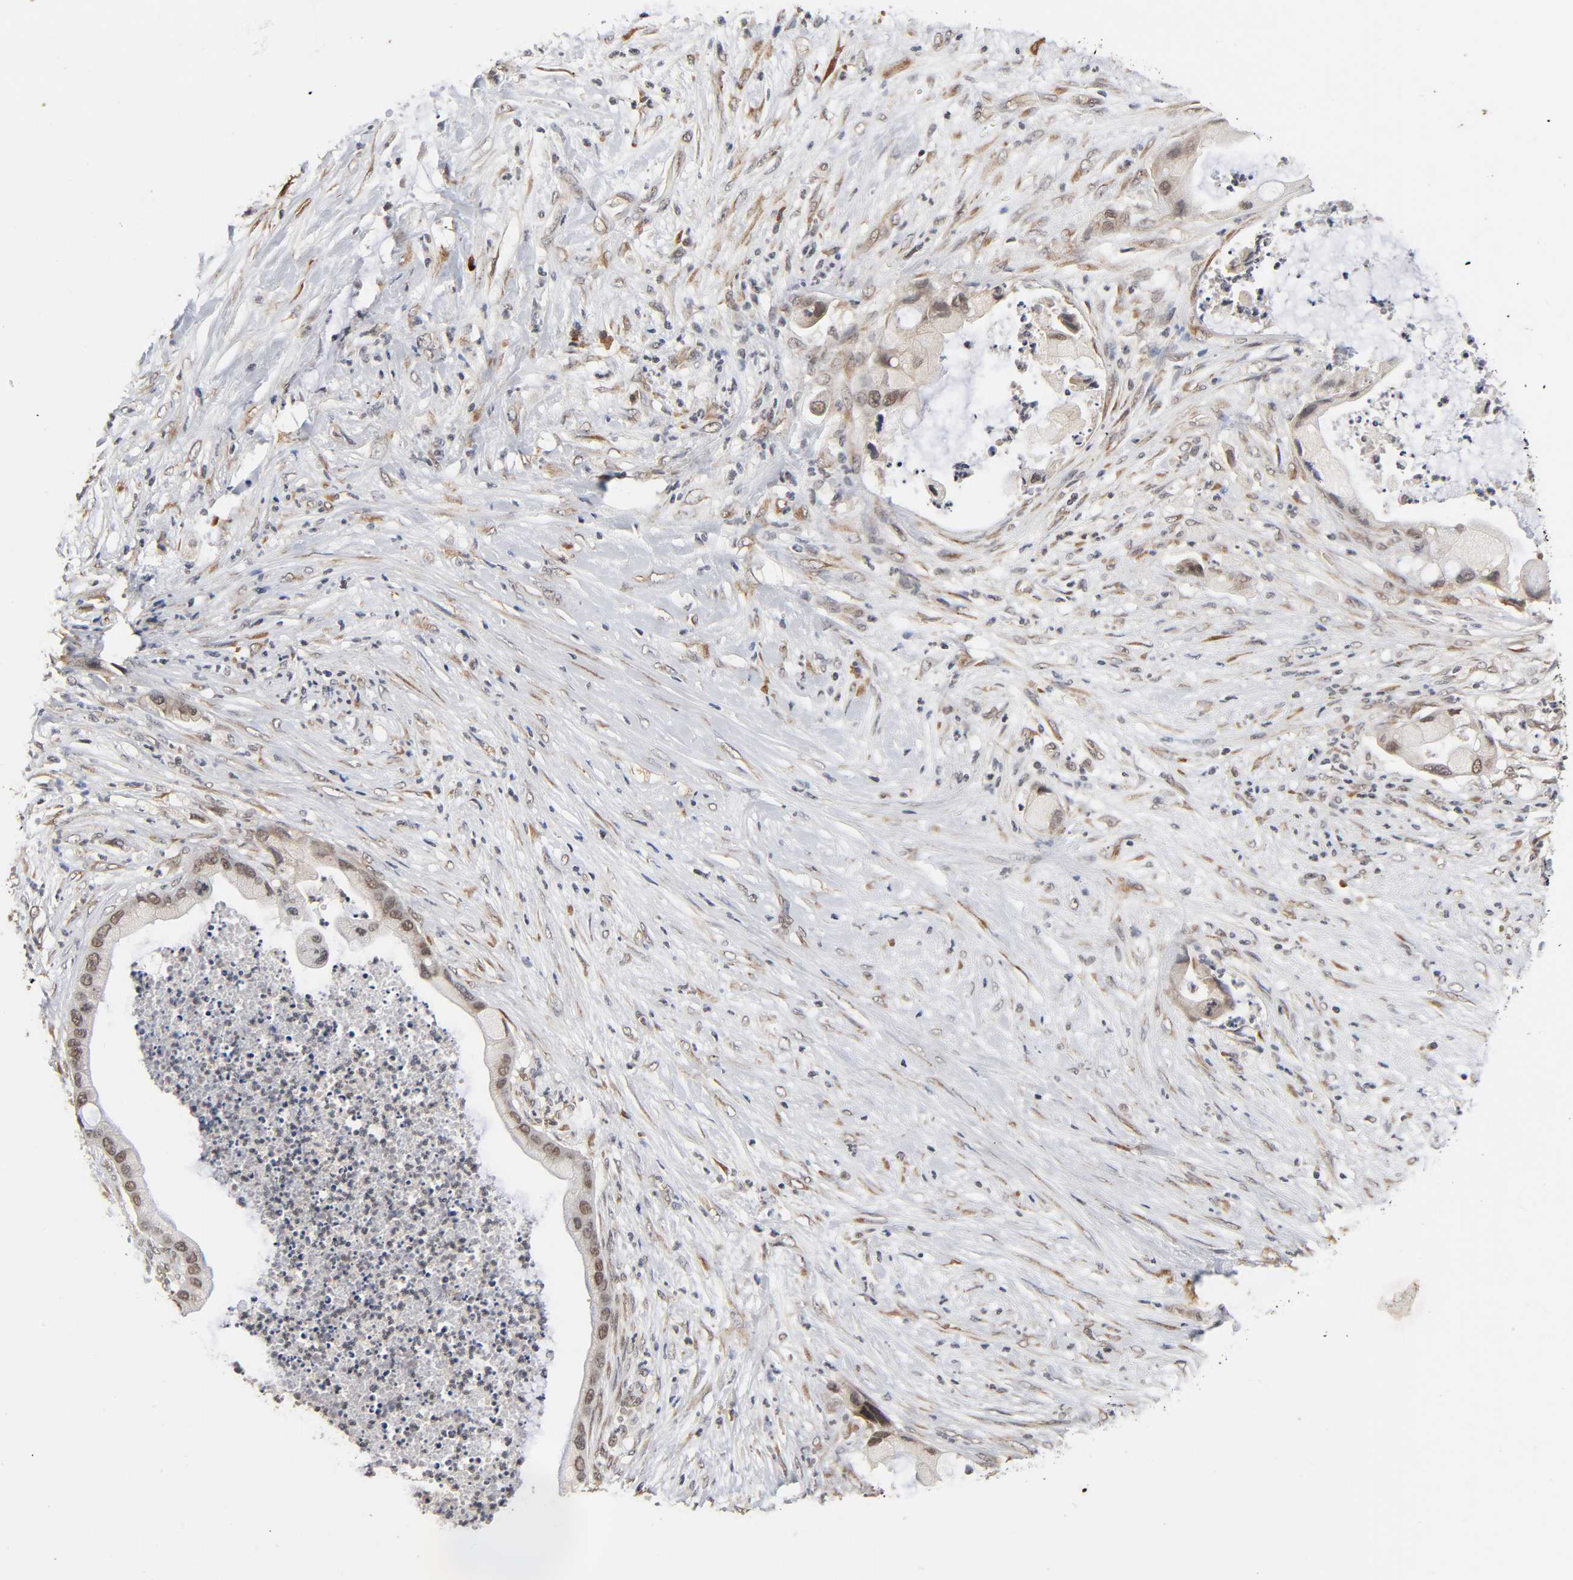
{"staining": {"intensity": "moderate", "quantity": "25%-75%", "location": "cytoplasmic/membranous,nuclear"}, "tissue": "pancreatic cancer", "cell_type": "Tumor cells", "image_type": "cancer", "snomed": [{"axis": "morphology", "description": "Adenocarcinoma, NOS"}, {"axis": "topography", "description": "Pancreas"}], "caption": "A high-resolution photomicrograph shows immunohistochemistry (IHC) staining of adenocarcinoma (pancreatic), which demonstrates moderate cytoplasmic/membranous and nuclear expression in about 25%-75% of tumor cells. (DAB (3,3'-diaminobenzidine) = brown stain, brightfield microscopy at high magnification).", "gene": "ZNF384", "patient": {"sex": "female", "age": 59}}